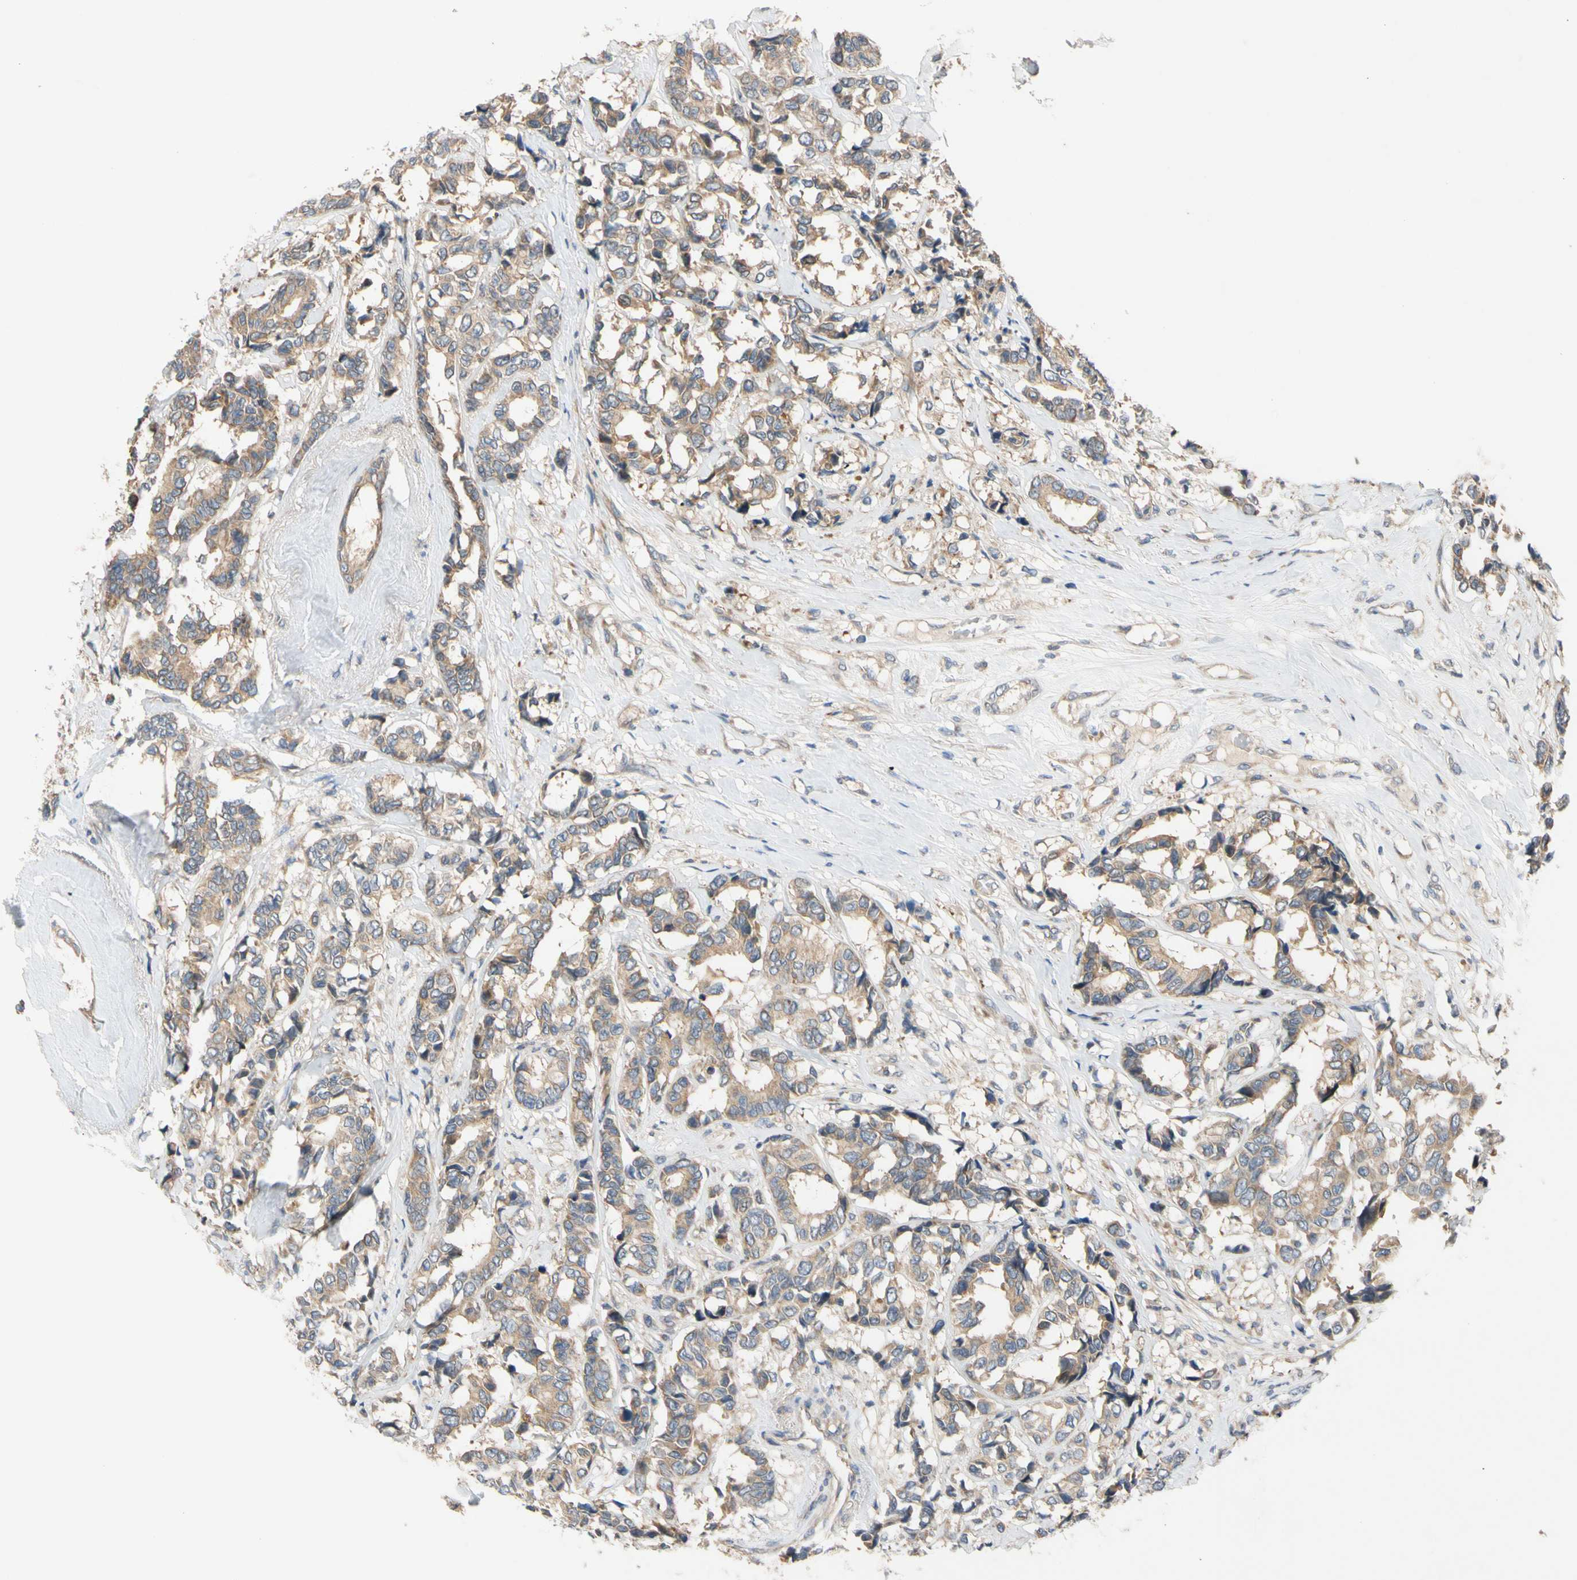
{"staining": {"intensity": "moderate", "quantity": ">75%", "location": "cytoplasmic/membranous"}, "tissue": "breast cancer", "cell_type": "Tumor cells", "image_type": "cancer", "snomed": [{"axis": "morphology", "description": "Duct carcinoma"}, {"axis": "topography", "description": "Breast"}], "caption": "Immunohistochemistry of human breast cancer (invasive ductal carcinoma) reveals medium levels of moderate cytoplasmic/membranous positivity in approximately >75% of tumor cells. Immunohistochemistry (ihc) stains the protein of interest in brown and the nuclei are stained blue.", "gene": "MBTPS2", "patient": {"sex": "female", "age": 87}}